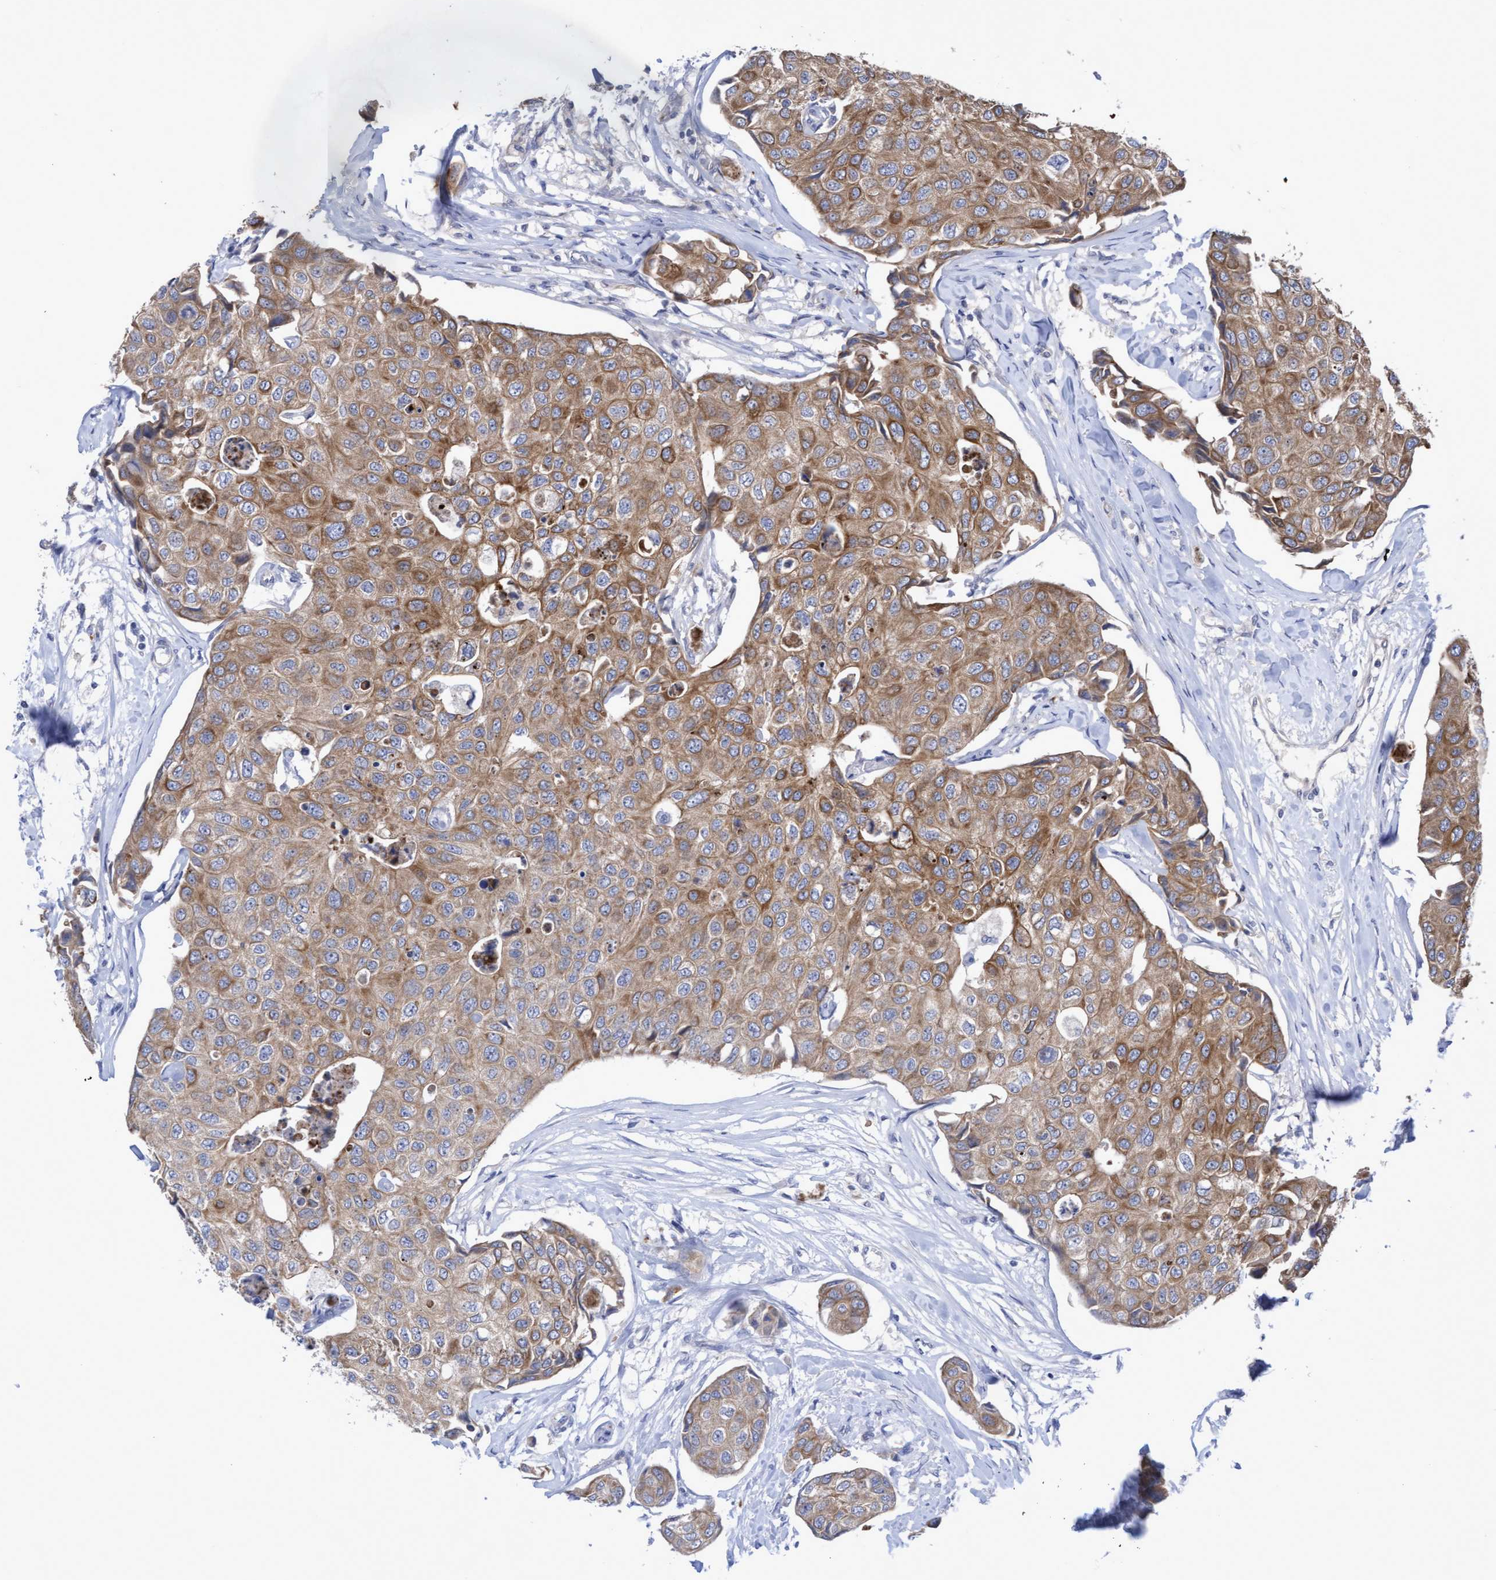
{"staining": {"intensity": "moderate", "quantity": ">75%", "location": "cytoplasmic/membranous"}, "tissue": "breast cancer", "cell_type": "Tumor cells", "image_type": "cancer", "snomed": [{"axis": "morphology", "description": "Duct carcinoma"}, {"axis": "topography", "description": "Breast"}], "caption": "Tumor cells reveal medium levels of moderate cytoplasmic/membranous positivity in approximately >75% of cells in human breast intraductal carcinoma.", "gene": "KRT24", "patient": {"sex": "female", "age": 80}}